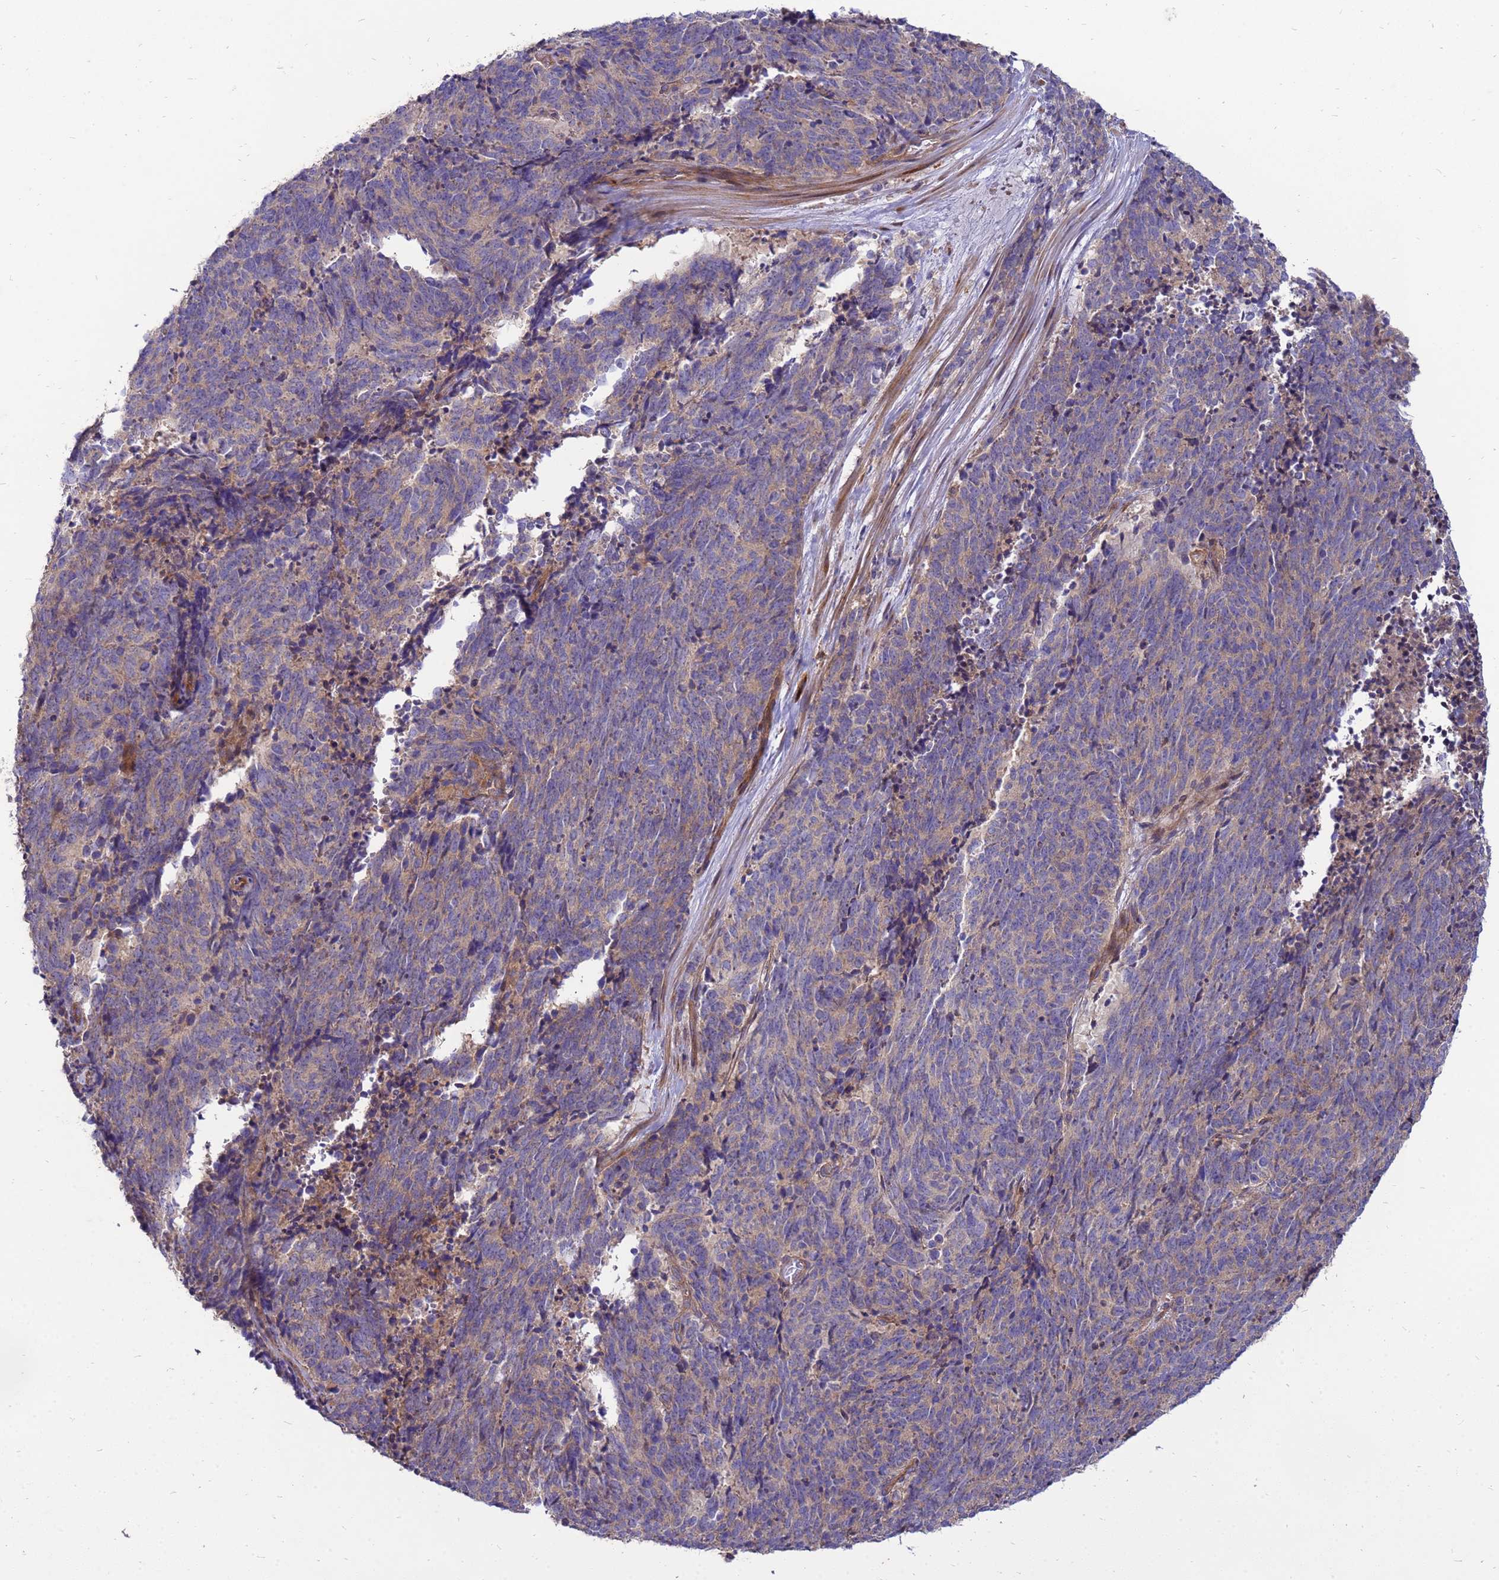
{"staining": {"intensity": "weak", "quantity": "<25%", "location": "cytoplasmic/membranous"}, "tissue": "cervical cancer", "cell_type": "Tumor cells", "image_type": "cancer", "snomed": [{"axis": "morphology", "description": "Squamous cell carcinoma, NOS"}, {"axis": "topography", "description": "Cervix"}], "caption": "There is no significant expression in tumor cells of squamous cell carcinoma (cervical). The staining is performed using DAB brown chromogen with nuclei counter-stained in using hematoxylin.", "gene": "RNF215", "patient": {"sex": "female", "age": 29}}